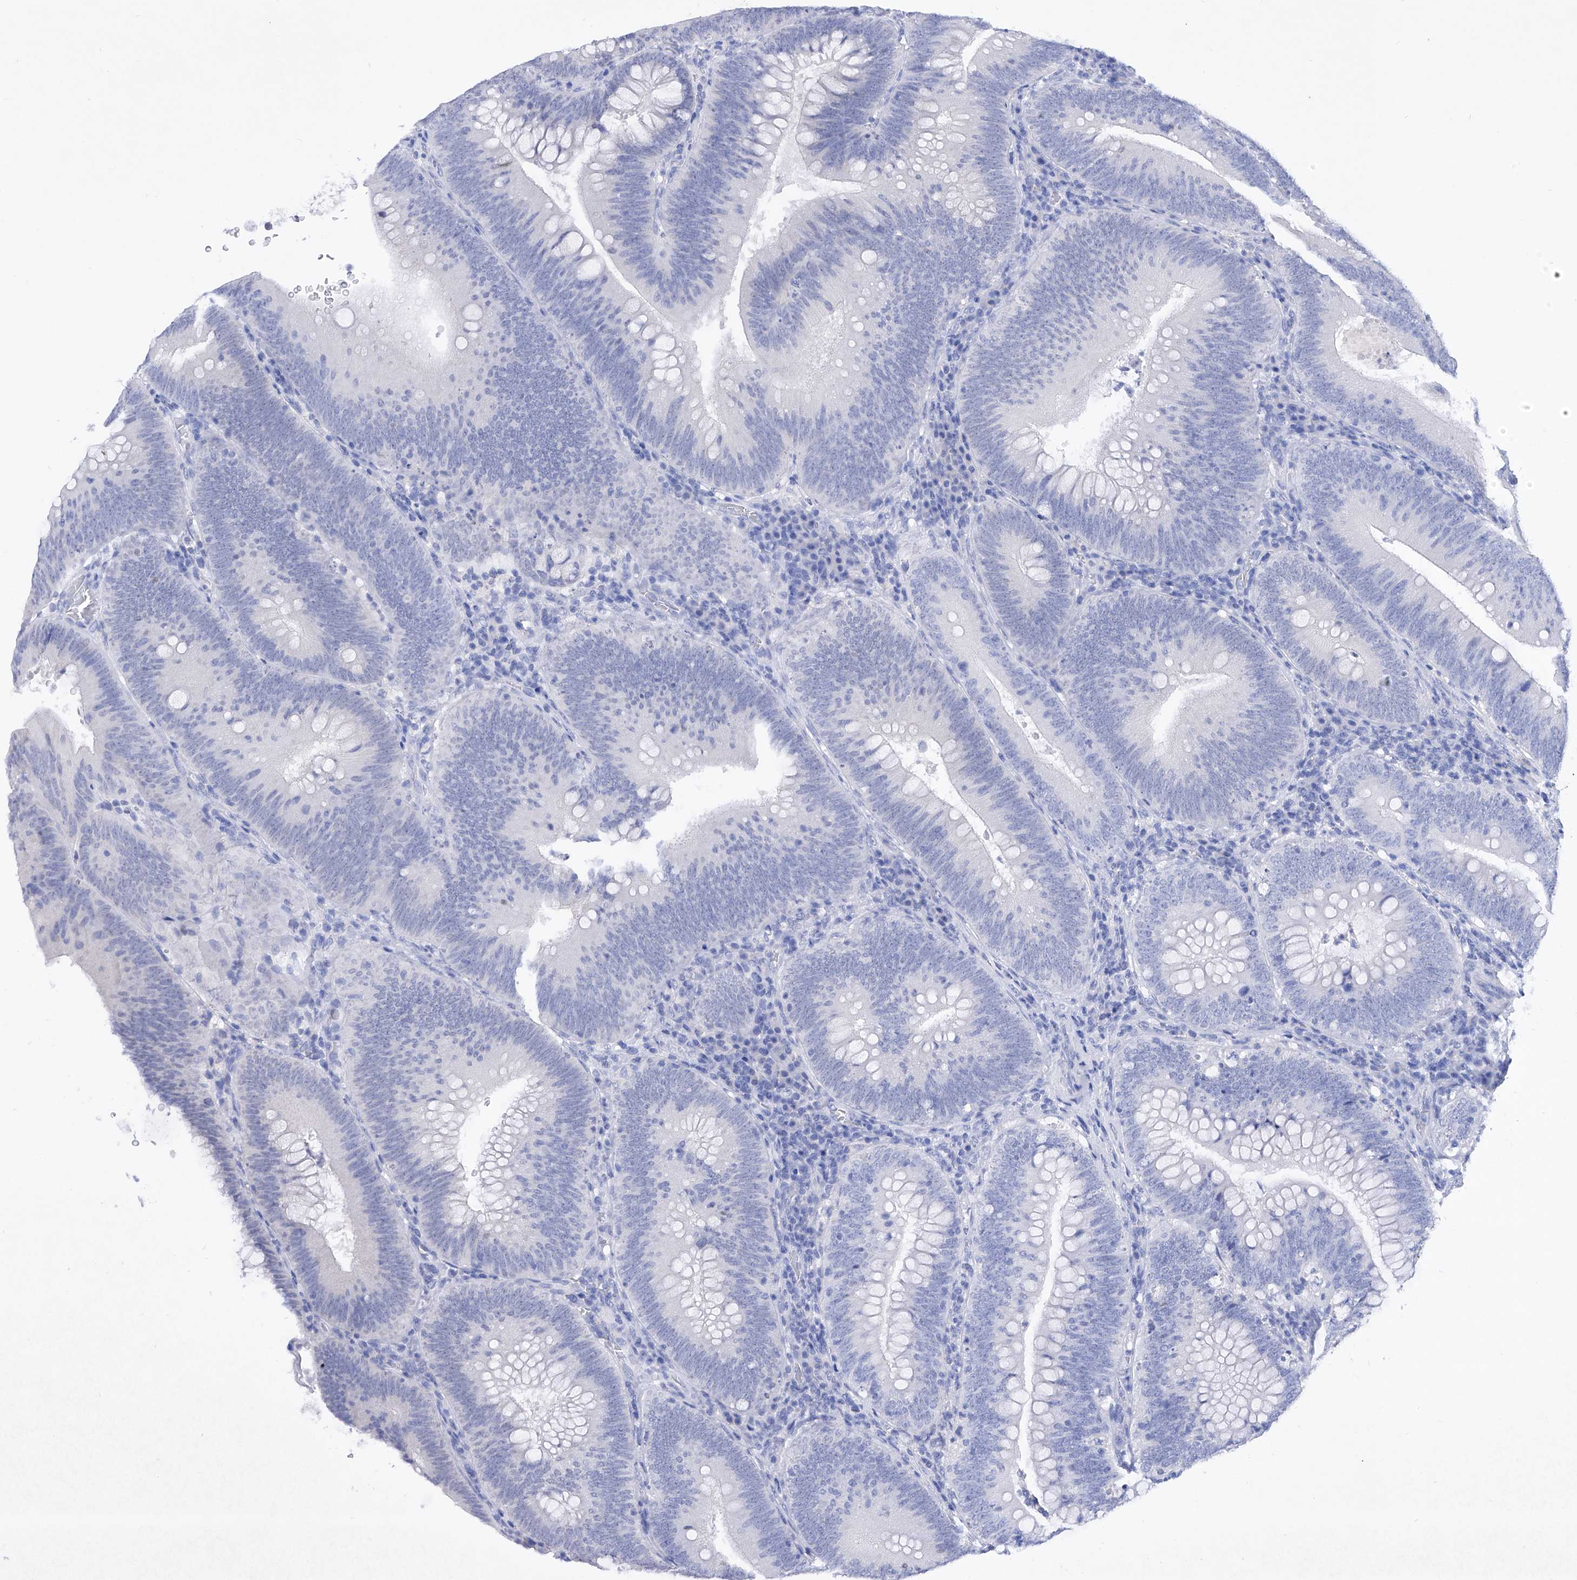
{"staining": {"intensity": "negative", "quantity": "none", "location": "none"}, "tissue": "colorectal cancer", "cell_type": "Tumor cells", "image_type": "cancer", "snomed": [{"axis": "morphology", "description": "Normal tissue, NOS"}, {"axis": "topography", "description": "Colon"}], "caption": "Immunohistochemistry of human colorectal cancer exhibits no expression in tumor cells. (DAB (3,3'-diaminobenzidine) immunohistochemistry visualized using brightfield microscopy, high magnification).", "gene": "BARX2", "patient": {"sex": "female", "age": 82}}